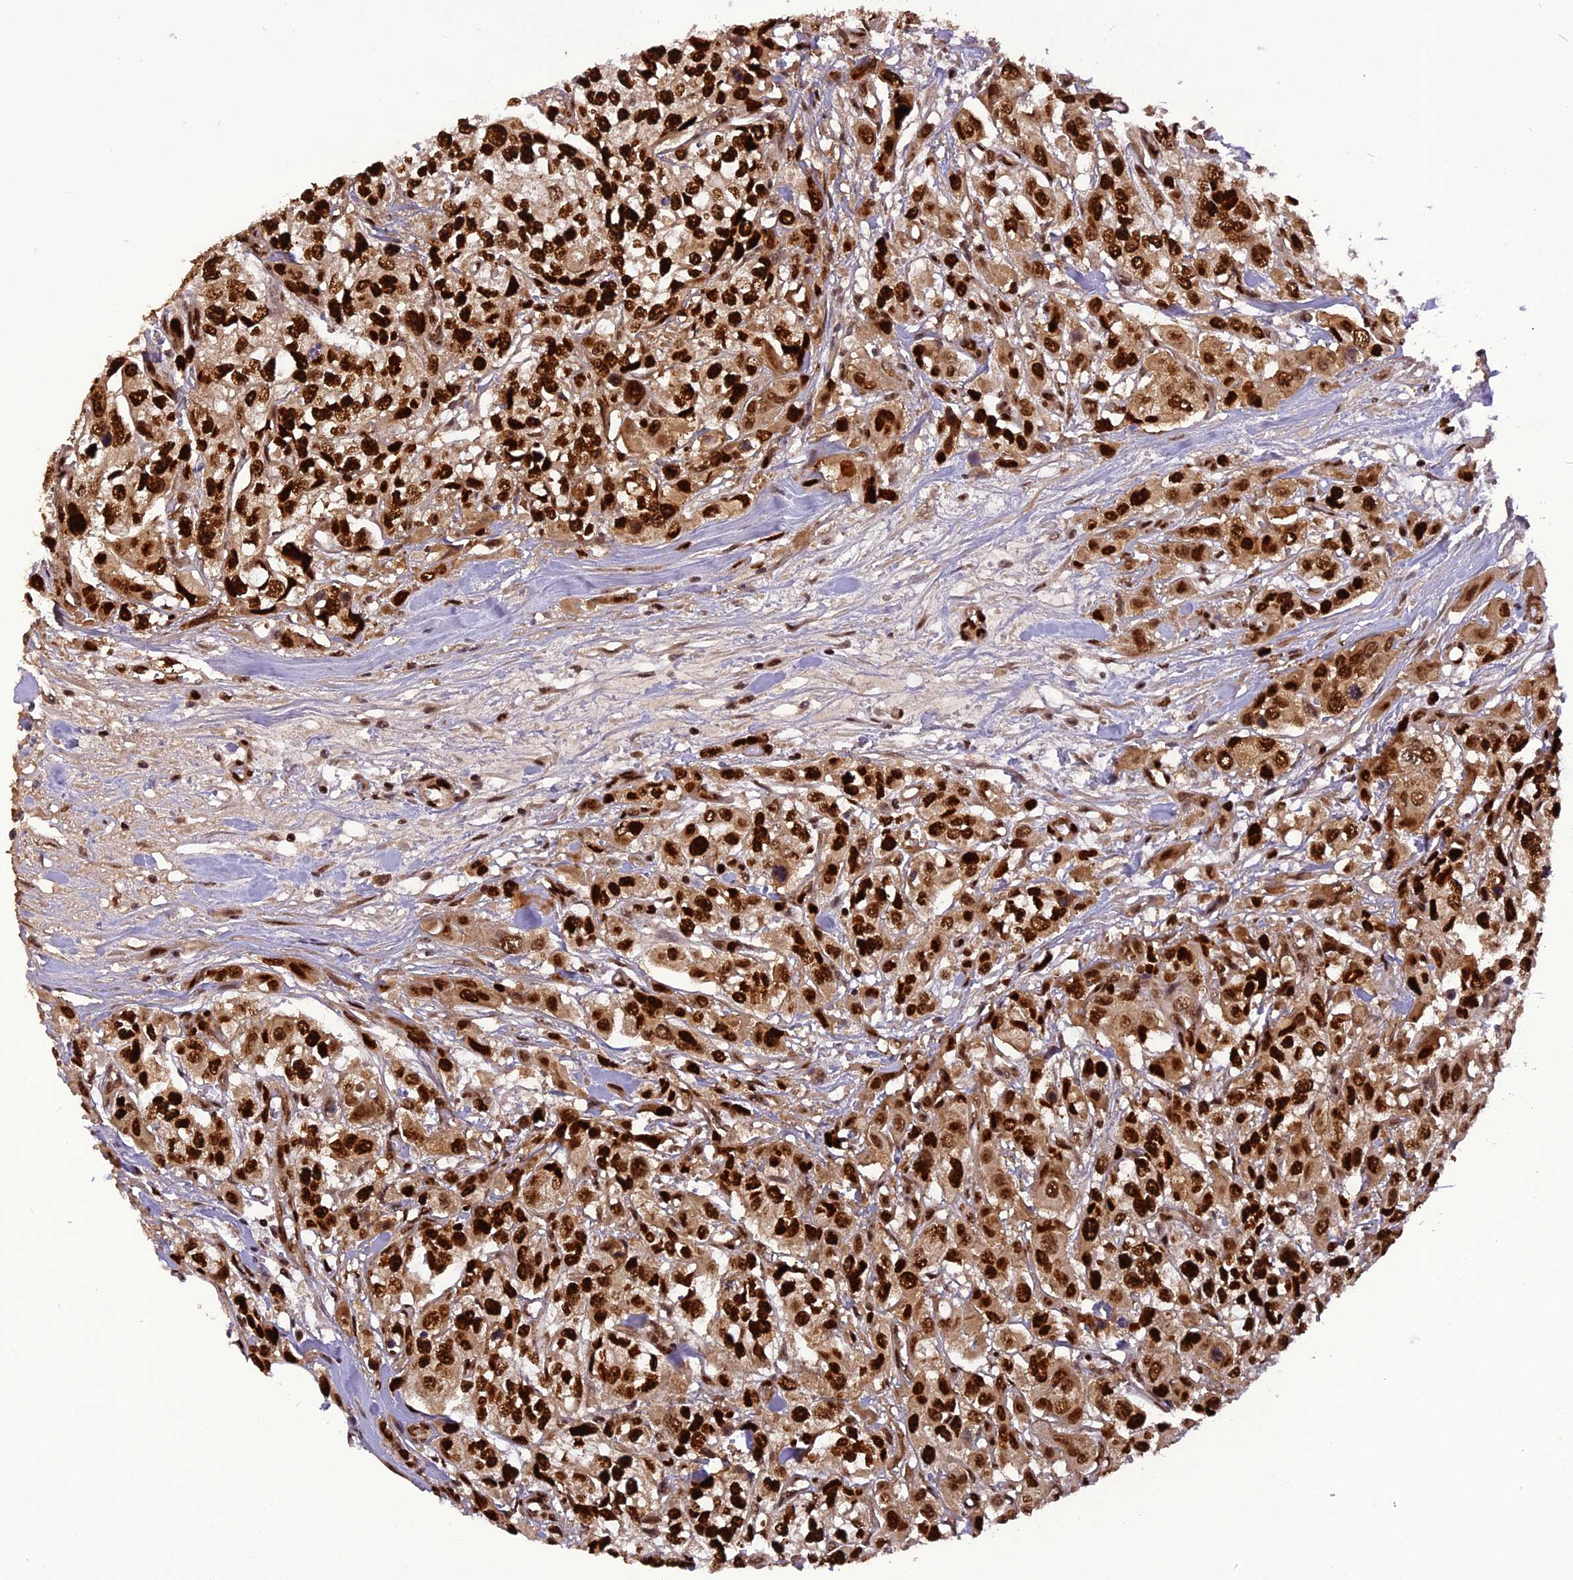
{"staining": {"intensity": "strong", "quantity": ">75%", "location": "nuclear"}, "tissue": "urothelial cancer", "cell_type": "Tumor cells", "image_type": "cancer", "snomed": [{"axis": "morphology", "description": "Urothelial carcinoma, High grade"}, {"axis": "topography", "description": "Urinary bladder"}], "caption": "Protein analysis of urothelial cancer tissue shows strong nuclear positivity in approximately >75% of tumor cells.", "gene": "MICALL1", "patient": {"sex": "male", "age": 67}}